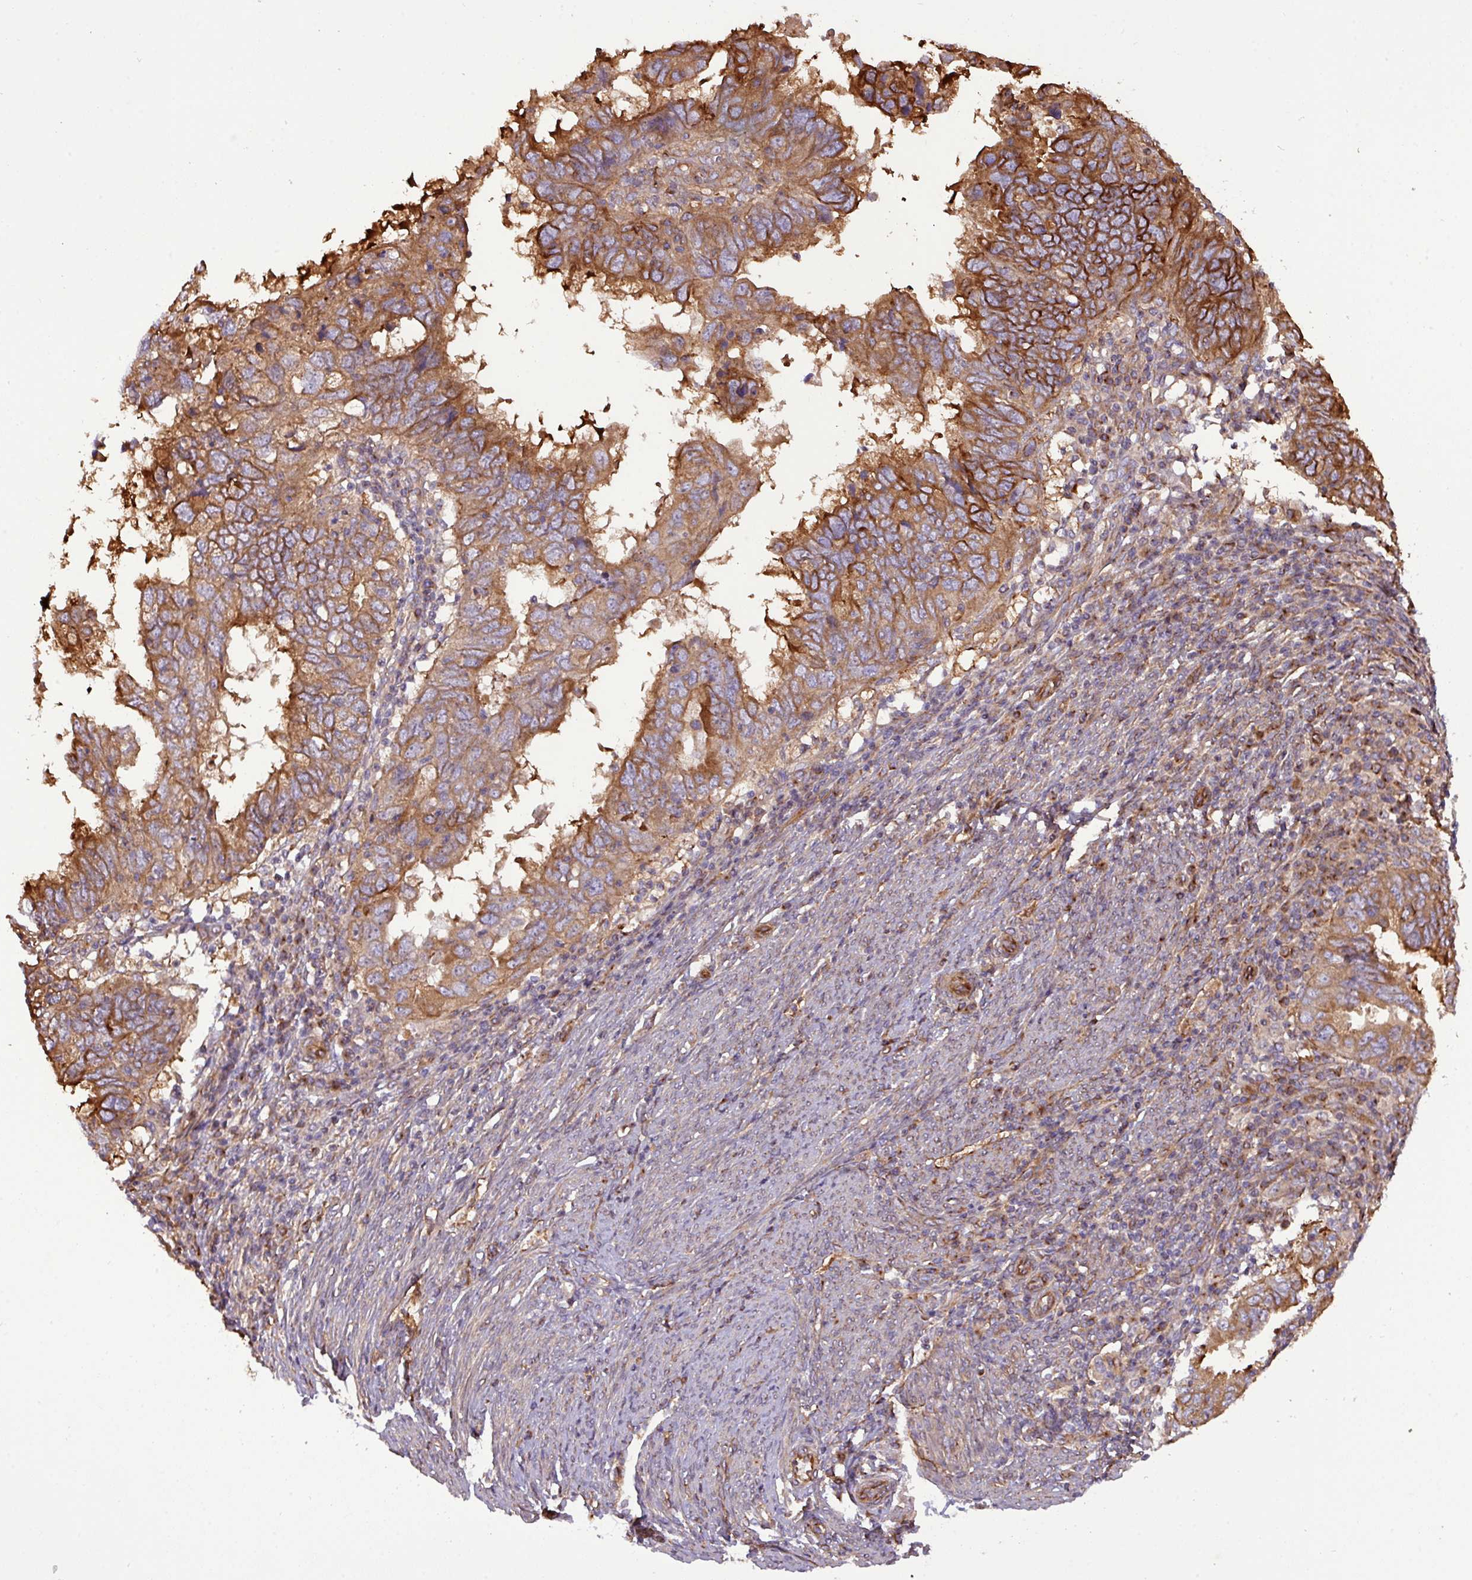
{"staining": {"intensity": "moderate", "quantity": ">75%", "location": "cytoplasmic/membranous"}, "tissue": "endometrial cancer", "cell_type": "Tumor cells", "image_type": "cancer", "snomed": [{"axis": "morphology", "description": "Adenocarcinoma, NOS"}, {"axis": "topography", "description": "Uterus"}], "caption": "Protein staining by immunohistochemistry (IHC) demonstrates moderate cytoplasmic/membranous positivity in about >75% of tumor cells in endometrial cancer (adenocarcinoma). The staining was performed using DAB (3,3'-diaminobenzidine), with brown indicating positive protein expression. Nuclei are stained blue with hematoxylin.", "gene": "ZNF300", "patient": {"sex": "female", "age": 77}}